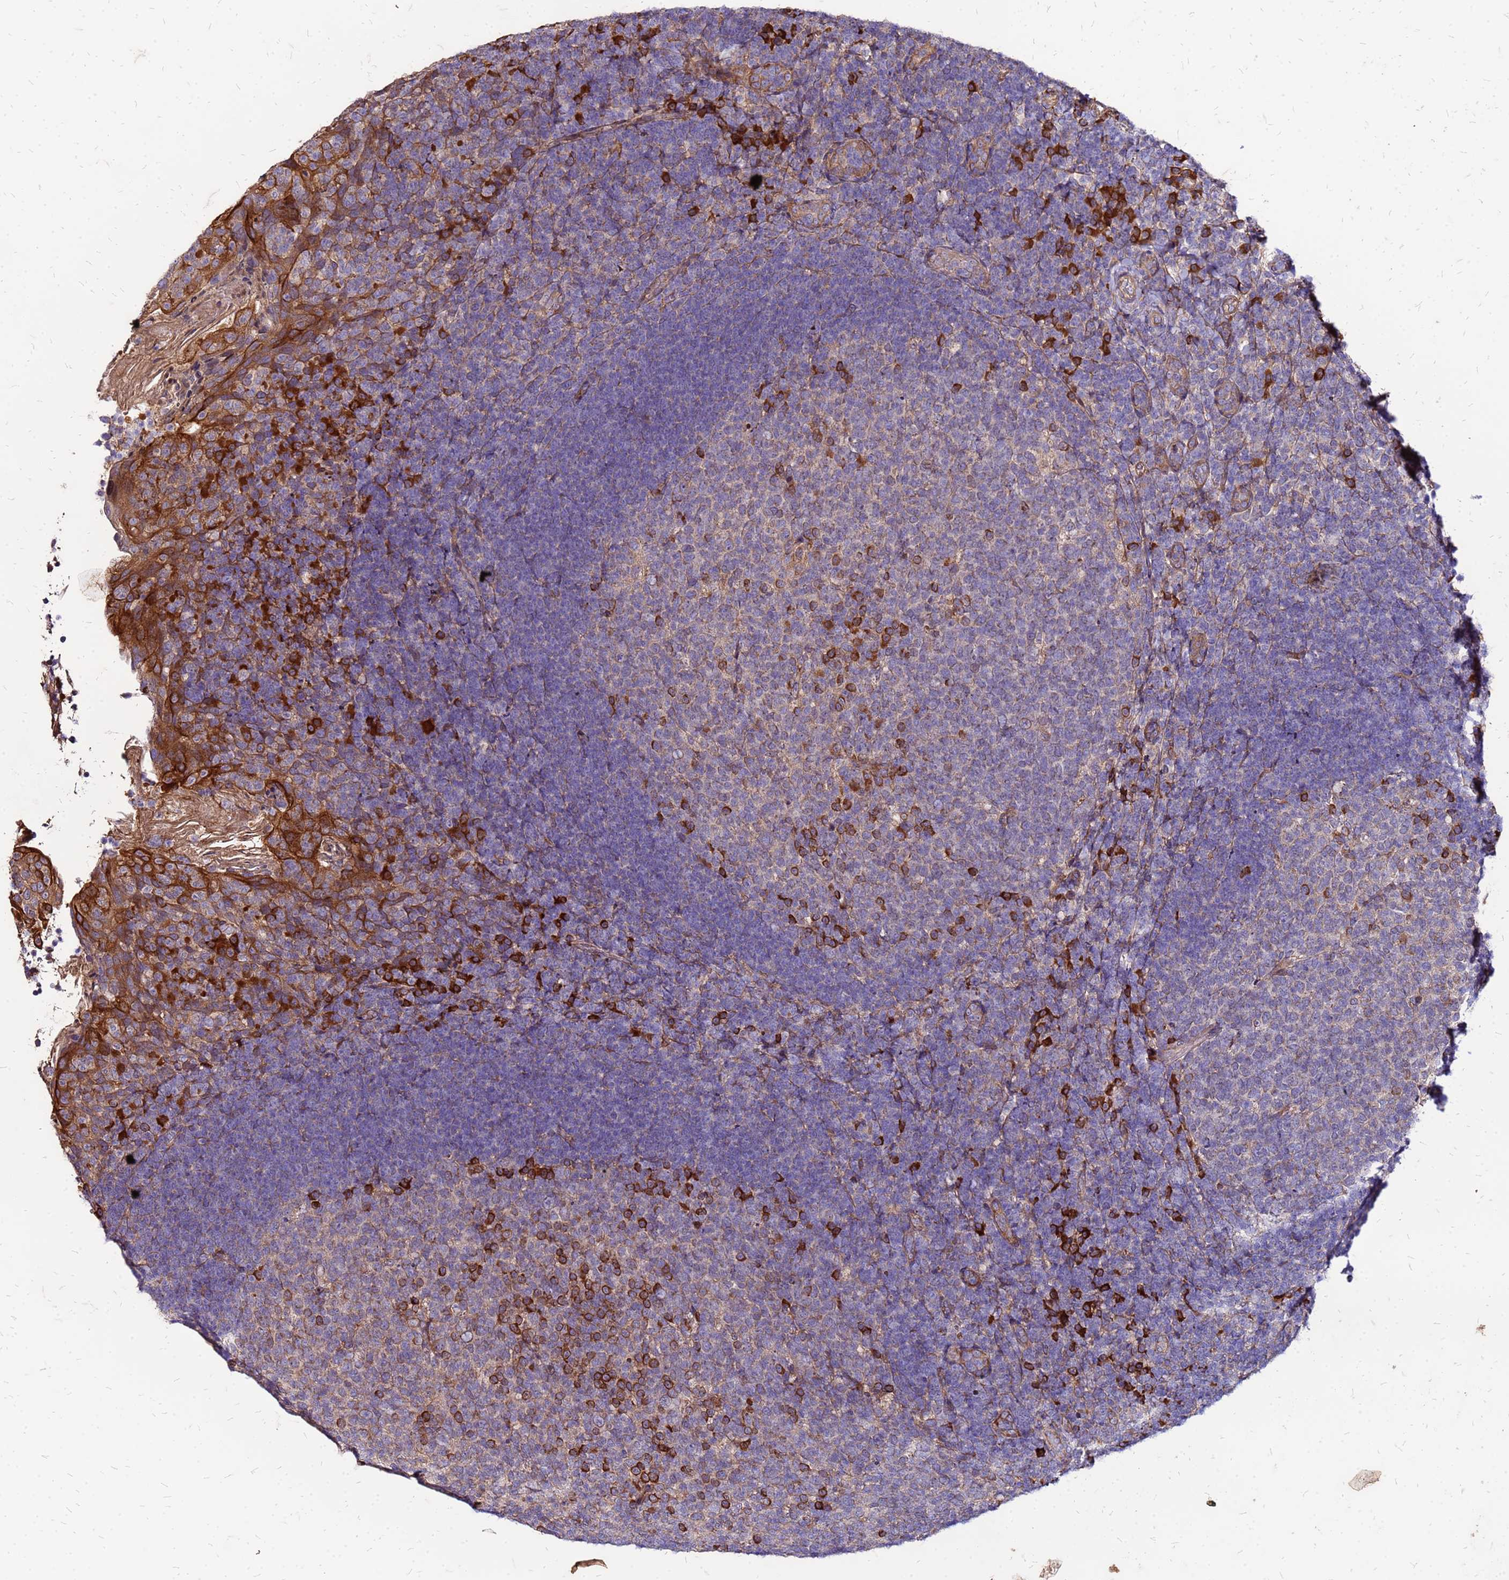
{"staining": {"intensity": "strong", "quantity": "<25%", "location": "cytoplasmic/membranous"}, "tissue": "tonsil", "cell_type": "Germinal center cells", "image_type": "normal", "snomed": [{"axis": "morphology", "description": "Normal tissue, NOS"}, {"axis": "topography", "description": "Tonsil"}], "caption": "Strong cytoplasmic/membranous protein positivity is seen in about <25% of germinal center cells in tonsil.", "gene": "VMO1", "patient": {"sex": "female", "age": 10}}